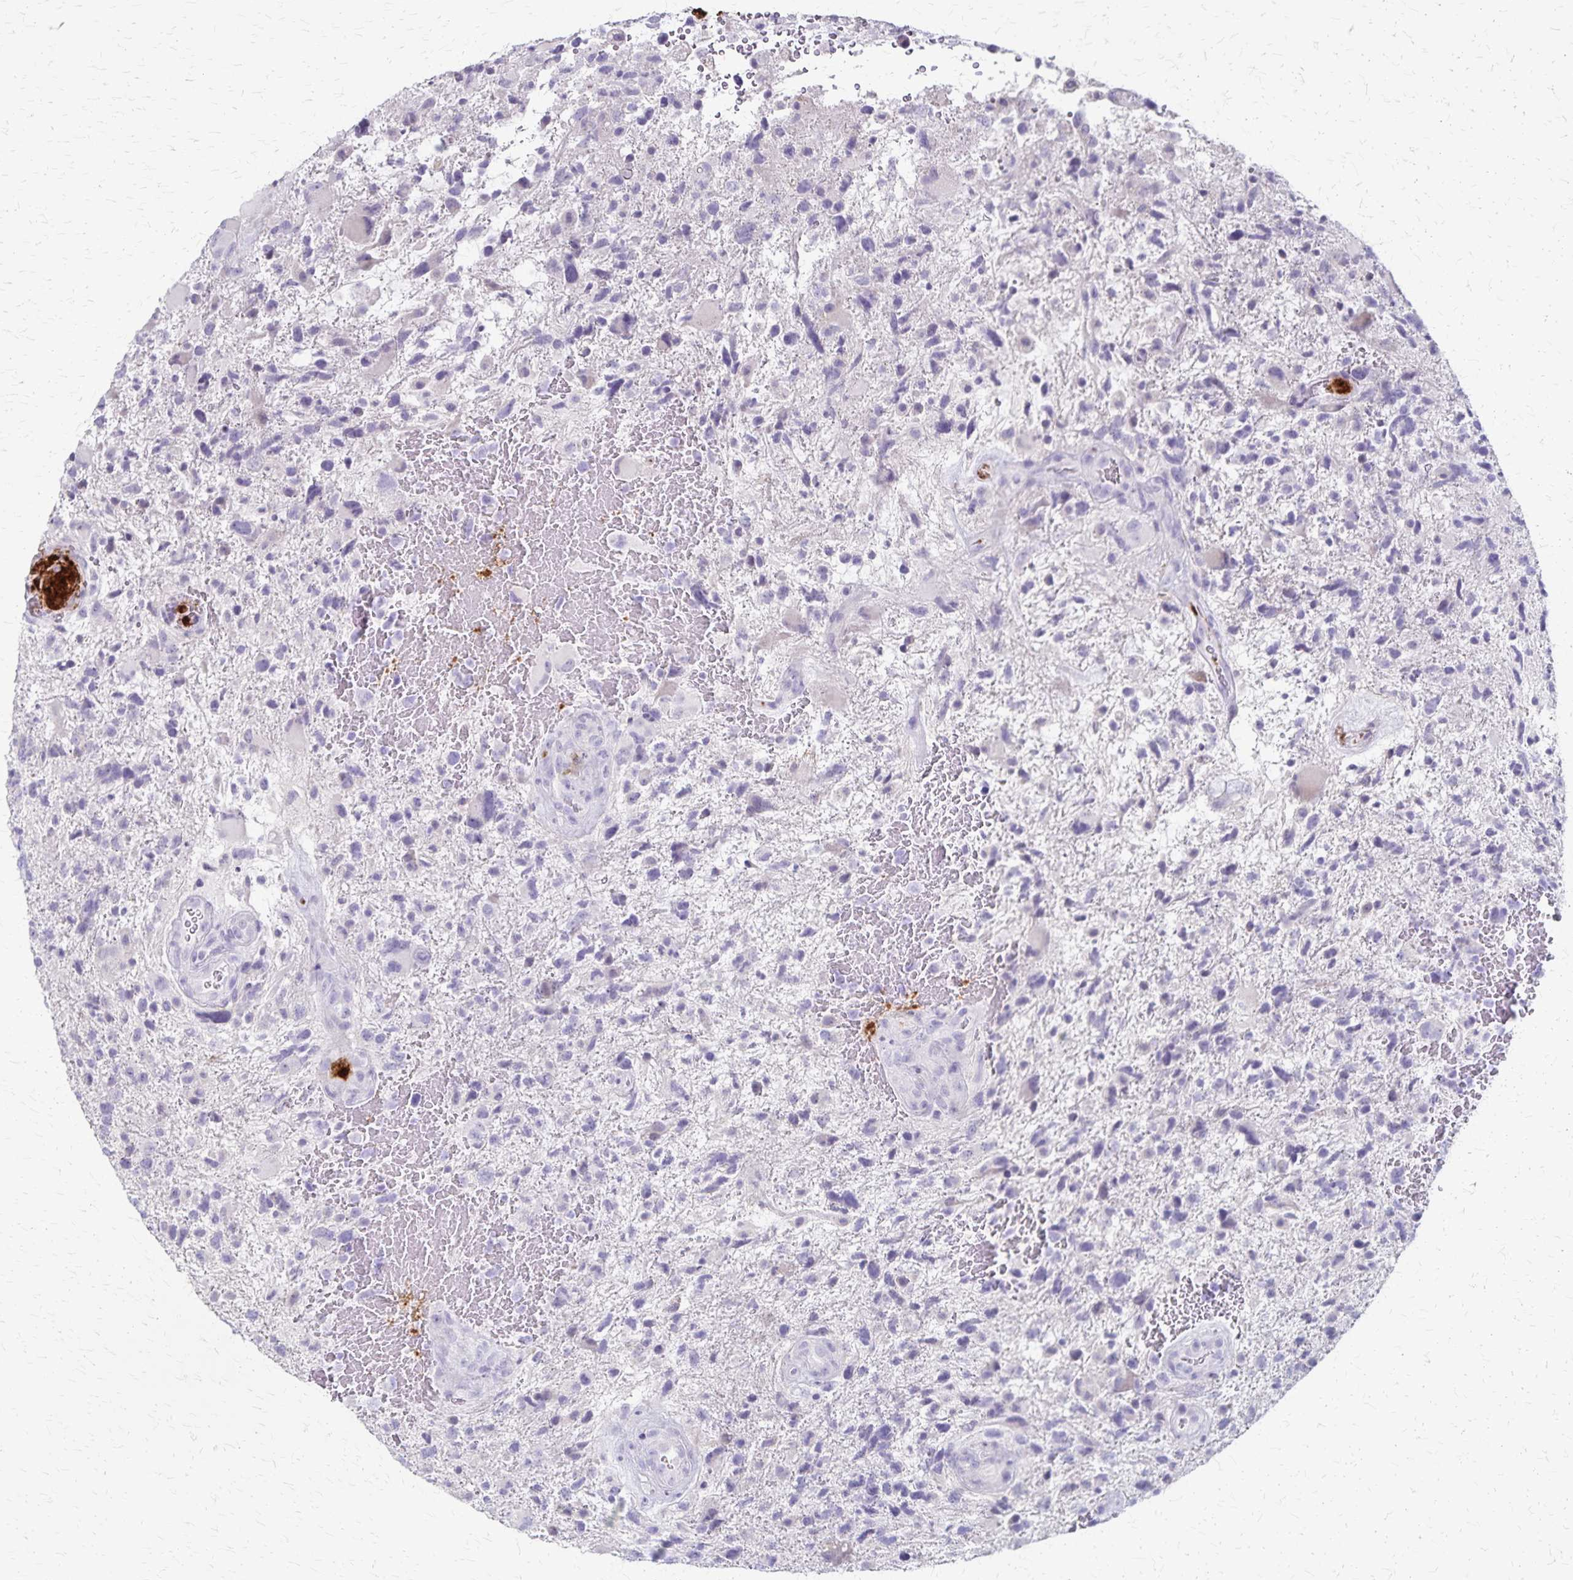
{"staining": {"intensity": "negative", "quantity": "none", "location": "none"}, "tissue": "glioma", "cell_type": "Tumor cells", "image_type": "cancer", "snomed": [{"axis": "morphology", "description": "Glioma, malignant, High grade"}, {"axis": "topography", "description": "Brain"}], "caption": "Human glioma stained for a protein using immunohistochemistry demonstrates no staining in tumor cells.", "gene": "RASL10B", "patient": {"sex": "female", "age": 71}}